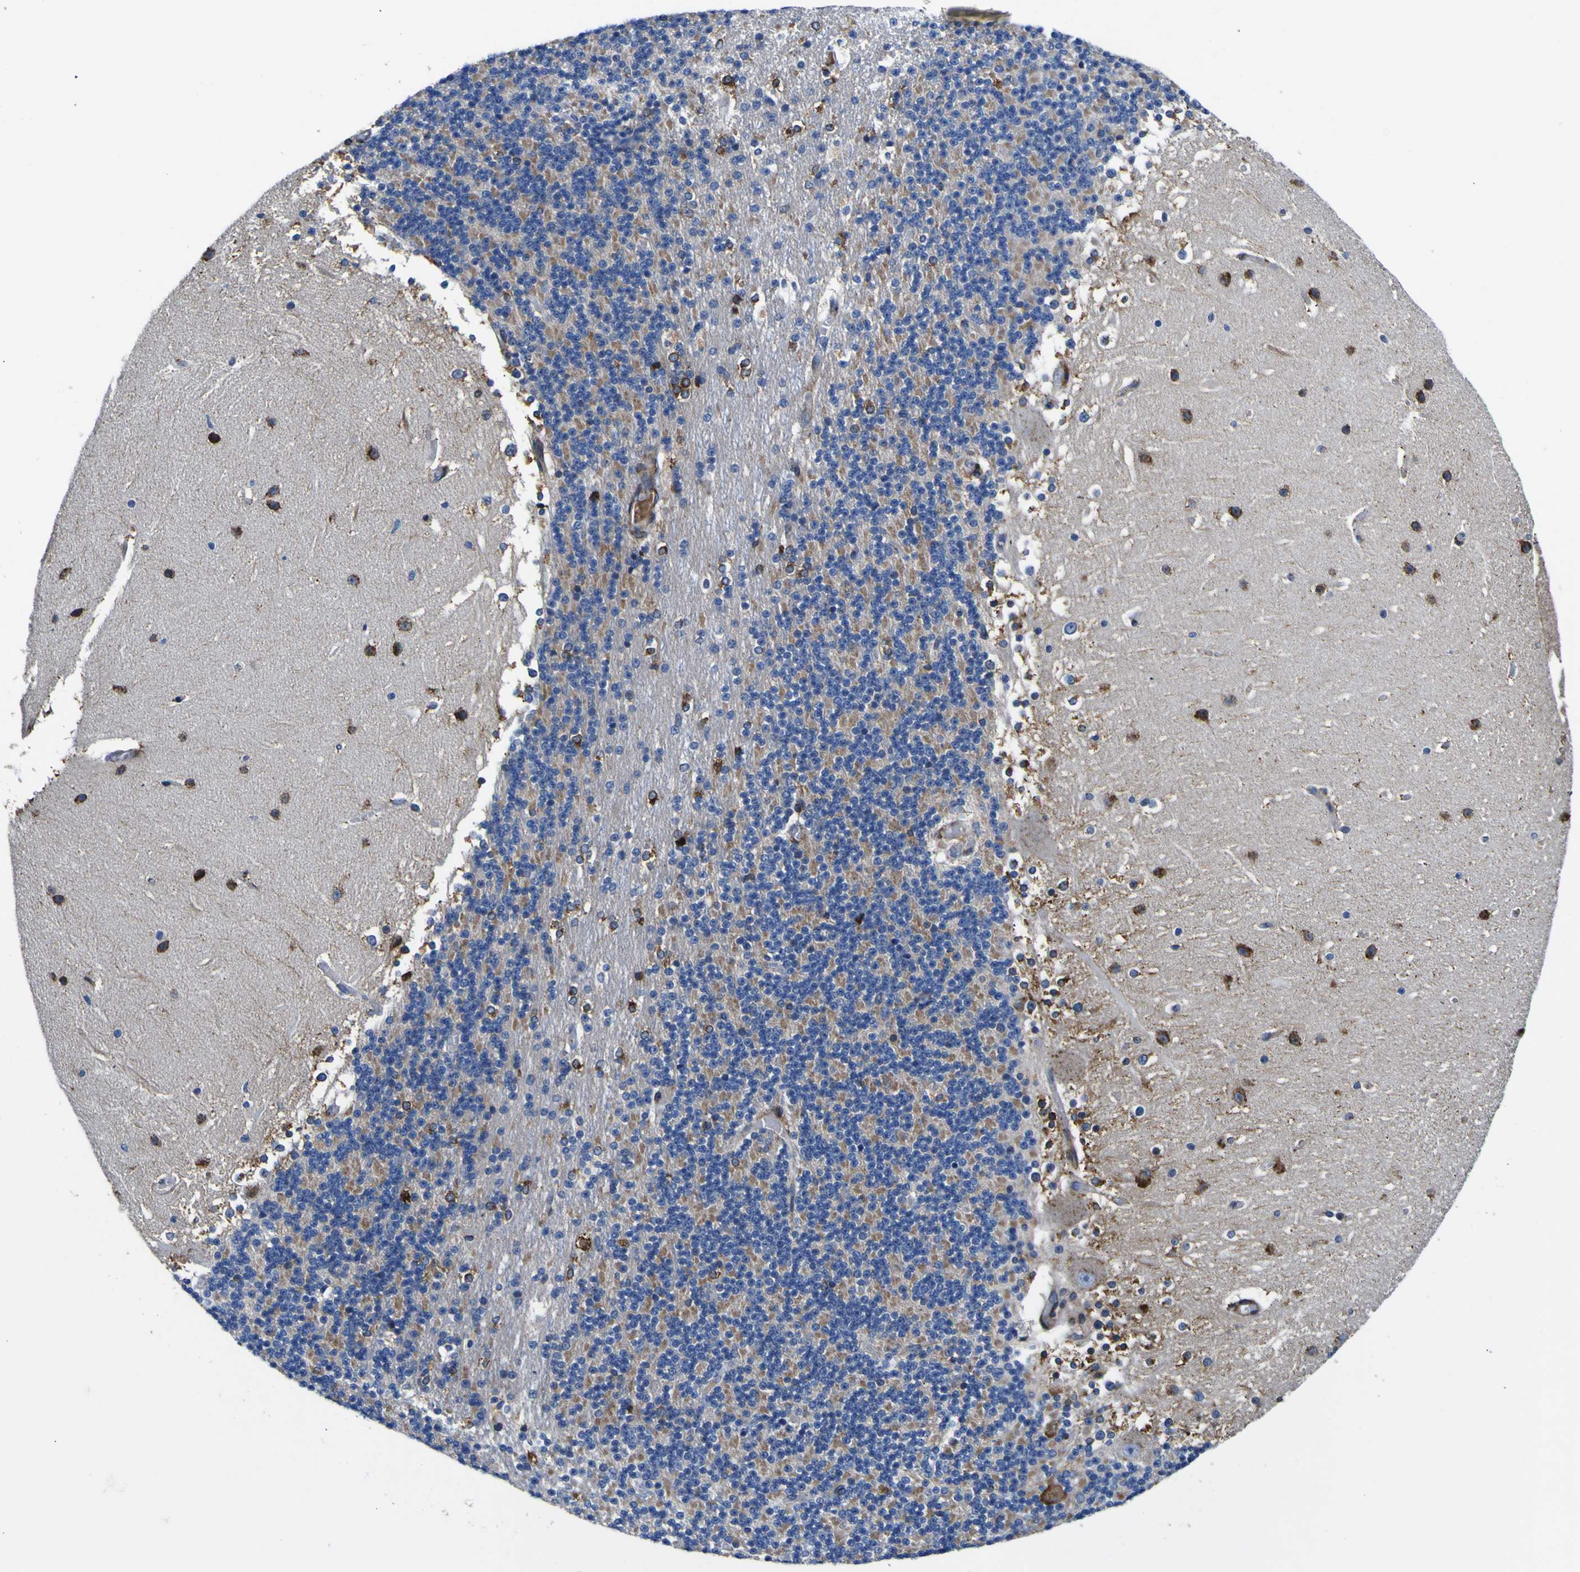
{"staining": {"intensity": "negative", "quantity": "none", "location": "none"}, "tissue": "cerebellum", "cell_type": "Cells in granular layer", "image_type": "normal", "snomed": [{"axis": "morphology", "description": "Normal tissue, NOS"}, {"axis": "topography", "description": "Cerebellum"}], "caption": "Immunohistochemistry (IHC) of benign cerebellum exhibits no staining in cells in granular layer.", "gene": "SCD", "patient": {"sex": "female", "age": 19}}